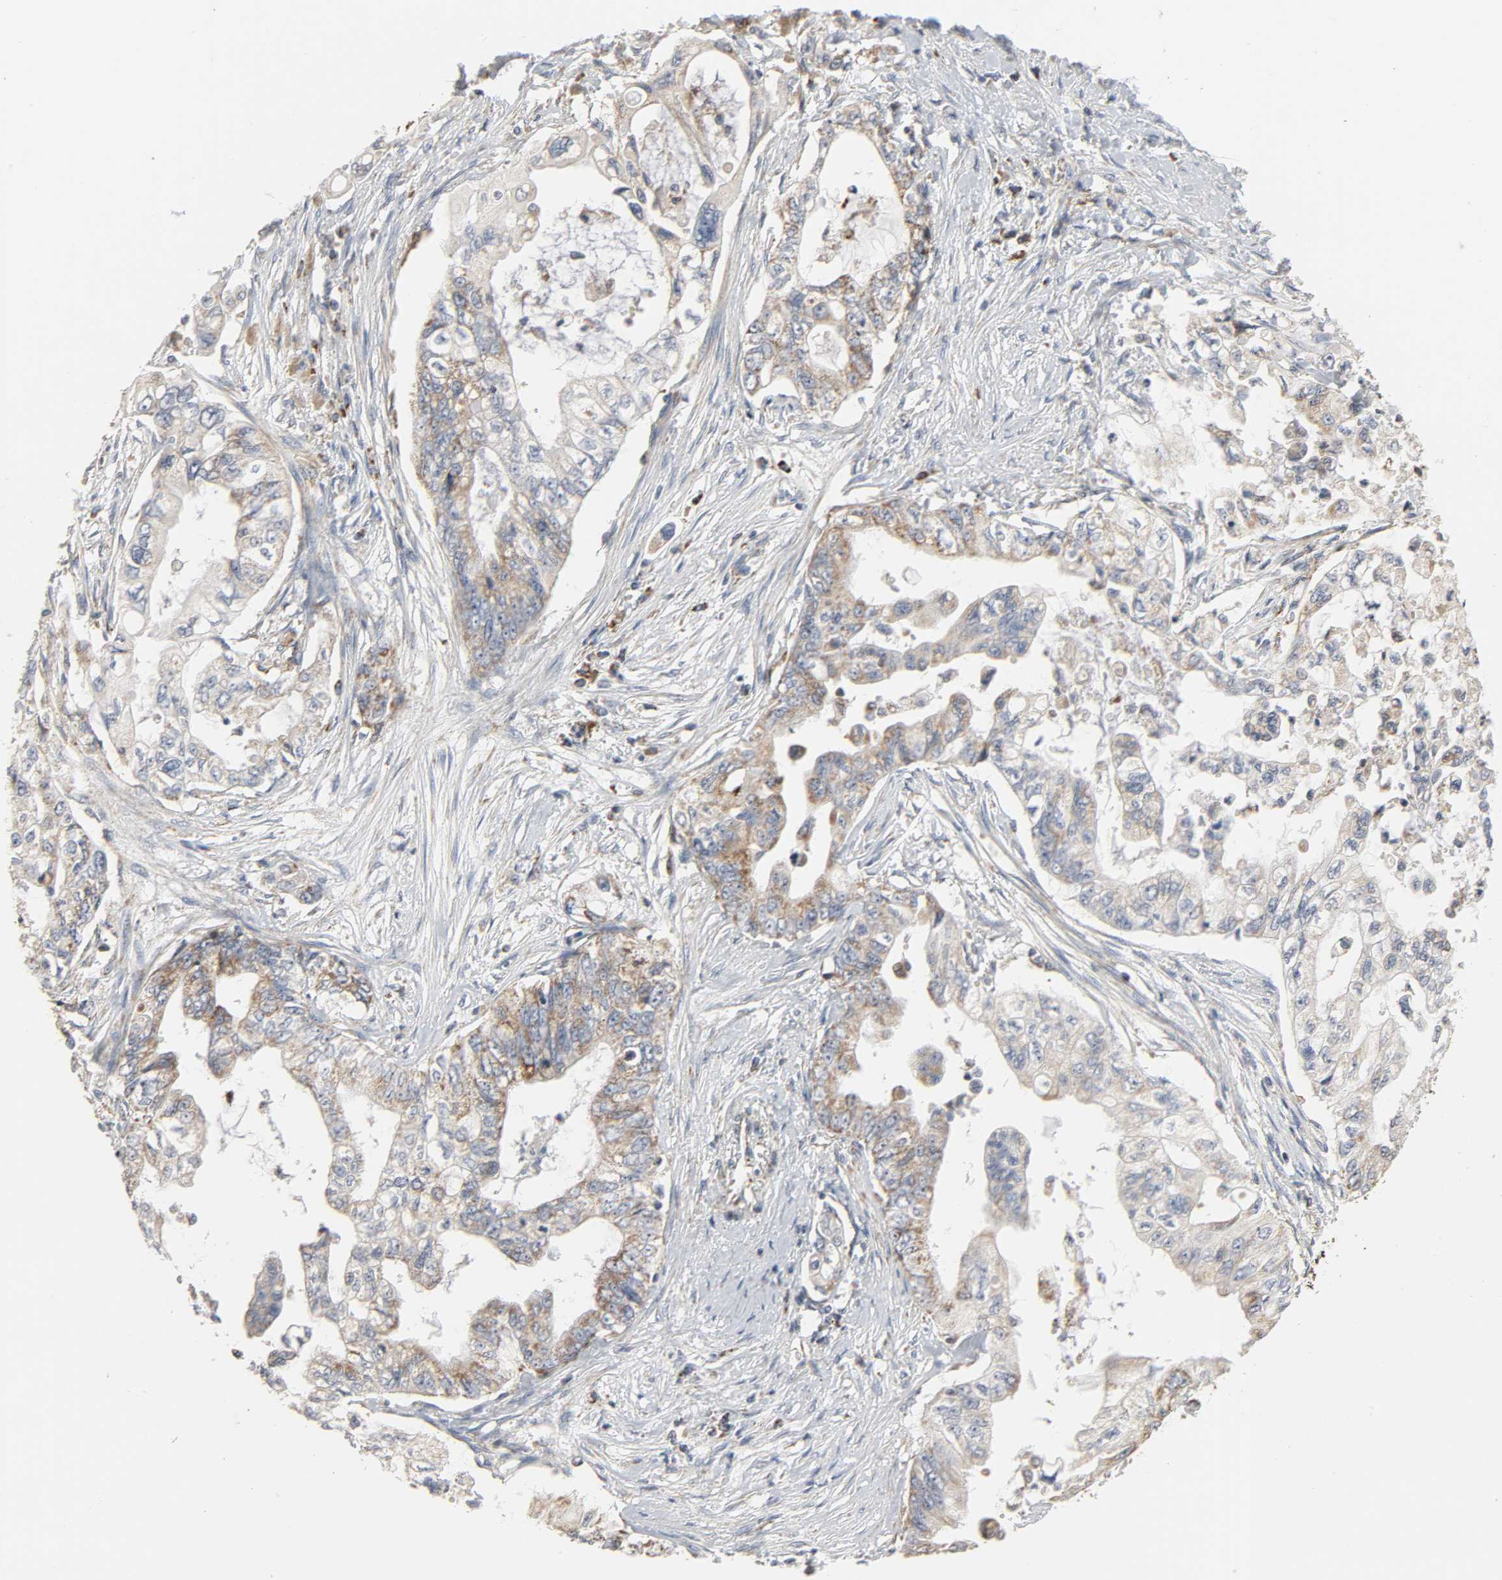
{"staining": {"intensity": "weak", "quantity": "25%-75%", "location": "cytoplasmic/membranous"}, "tissue": "pancreatic cancer", "cell_type": "Tumor cells", "image_type": "cancer", "snomed": [{"axis": "morphology", "description": "Normal tissue, NOS"}, {"axis": "topography", "description": "Pancreas"}], "caption": "Protein analysis of pancreatic cancer tissue demonstrates weak cytoplasmic/membranous positivity in about 25%-75% of tumor cells. The staining was performed using DAB to visualize the protein expression in brown, while the nuclei were stained in blue with hematoxylin (Magnification: 20x).", "gene": "ACAT1", "patient": {"sex": "male", "age": 42}}